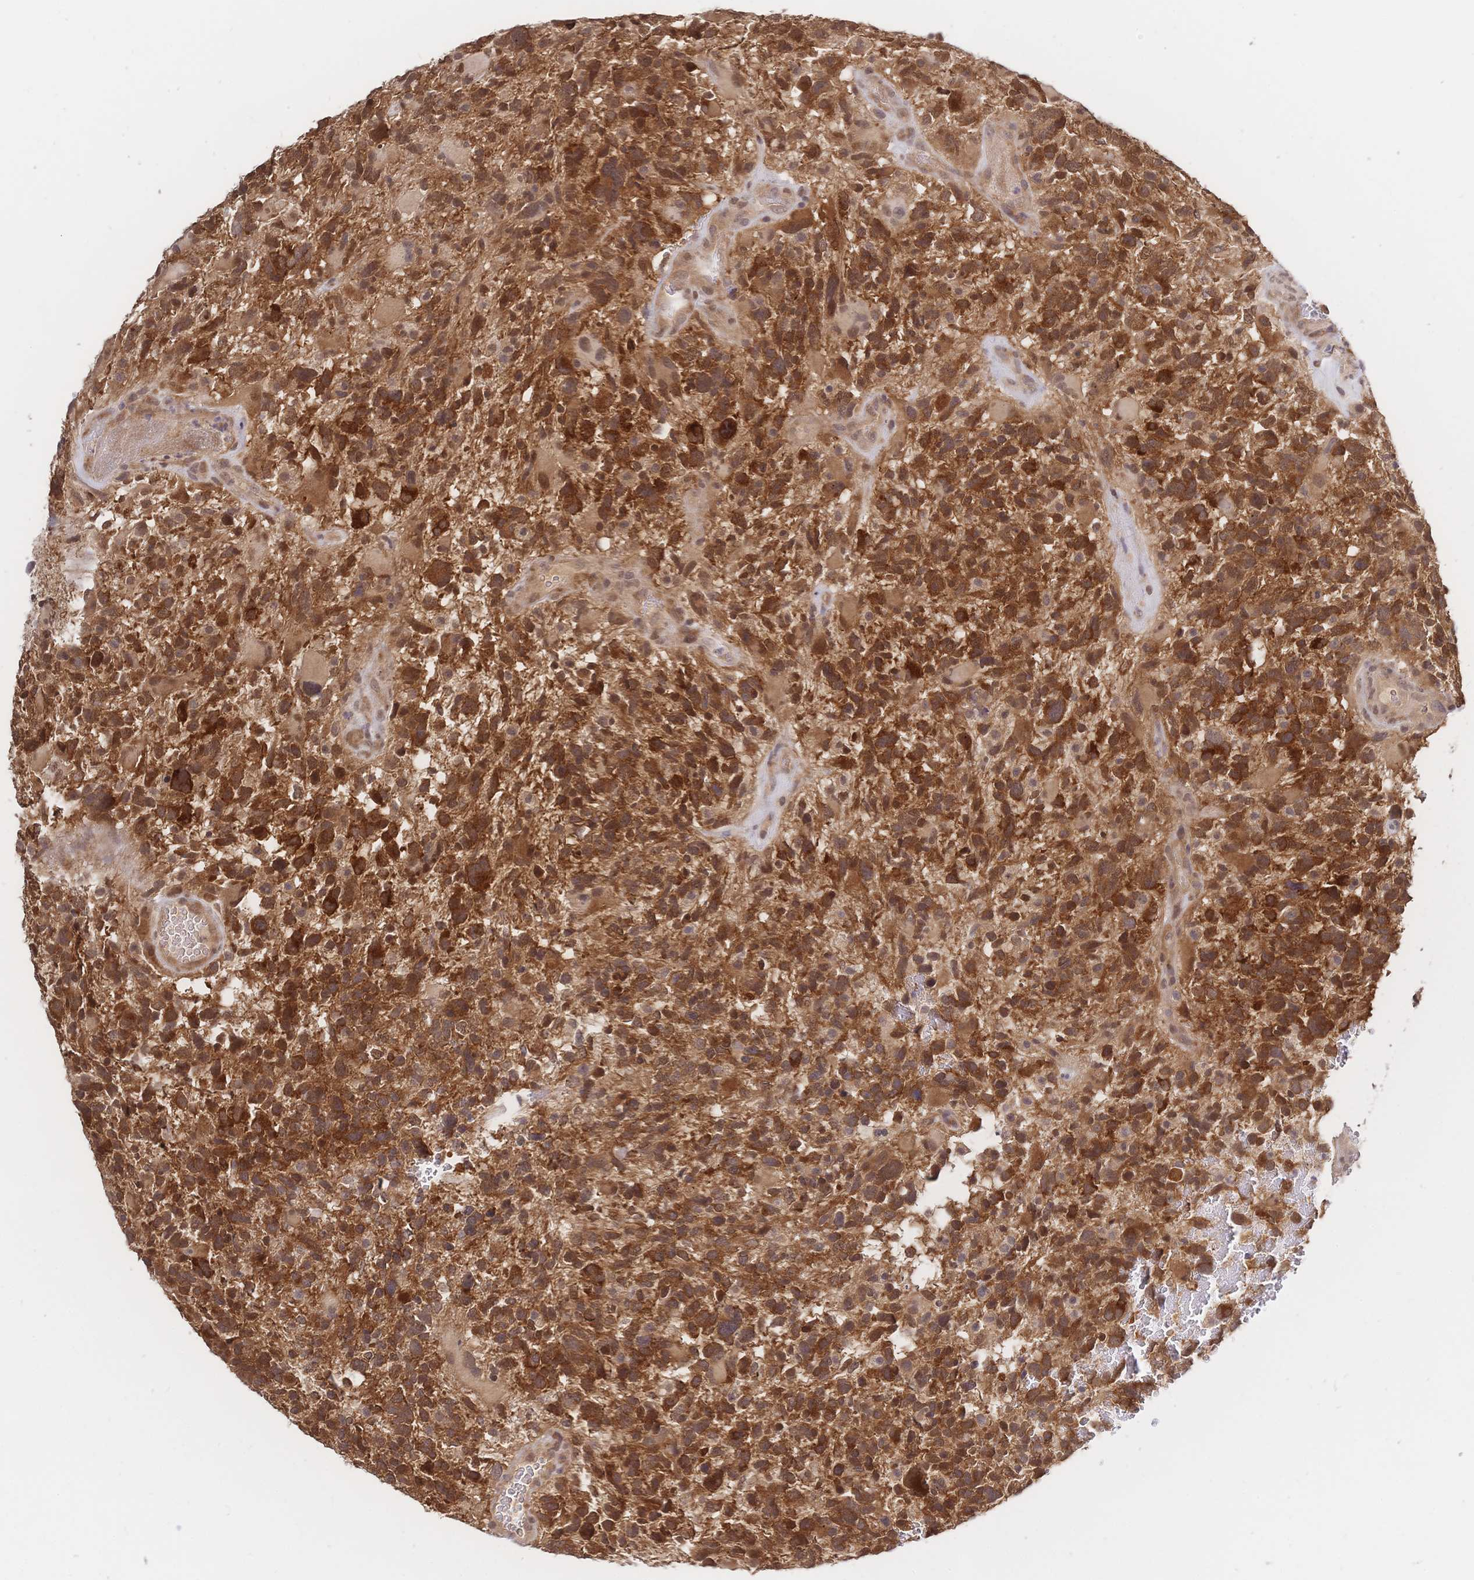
{"staining": {"intensity": "strong", "quantity": ">75%", "location": "cytoplasmic/membranous"}, "tissue": "glioma", "cell_type": "Tumor cells", "image_type": "cancer", "snomed": [{"axis": "morphology", "description": "Glioma, malignant, High grade"}, {"axis": "topography", "description": "Brain"}], "caption": "IHC micrograph of high-grade glioma (malignant) stained for a protein (brown), which reveals high levels of strong cytoplasmic/membranous positivity in about >75% of tumor cells.", "gene": "LMO4", "patient": {"sex": "female", "age": 71}}